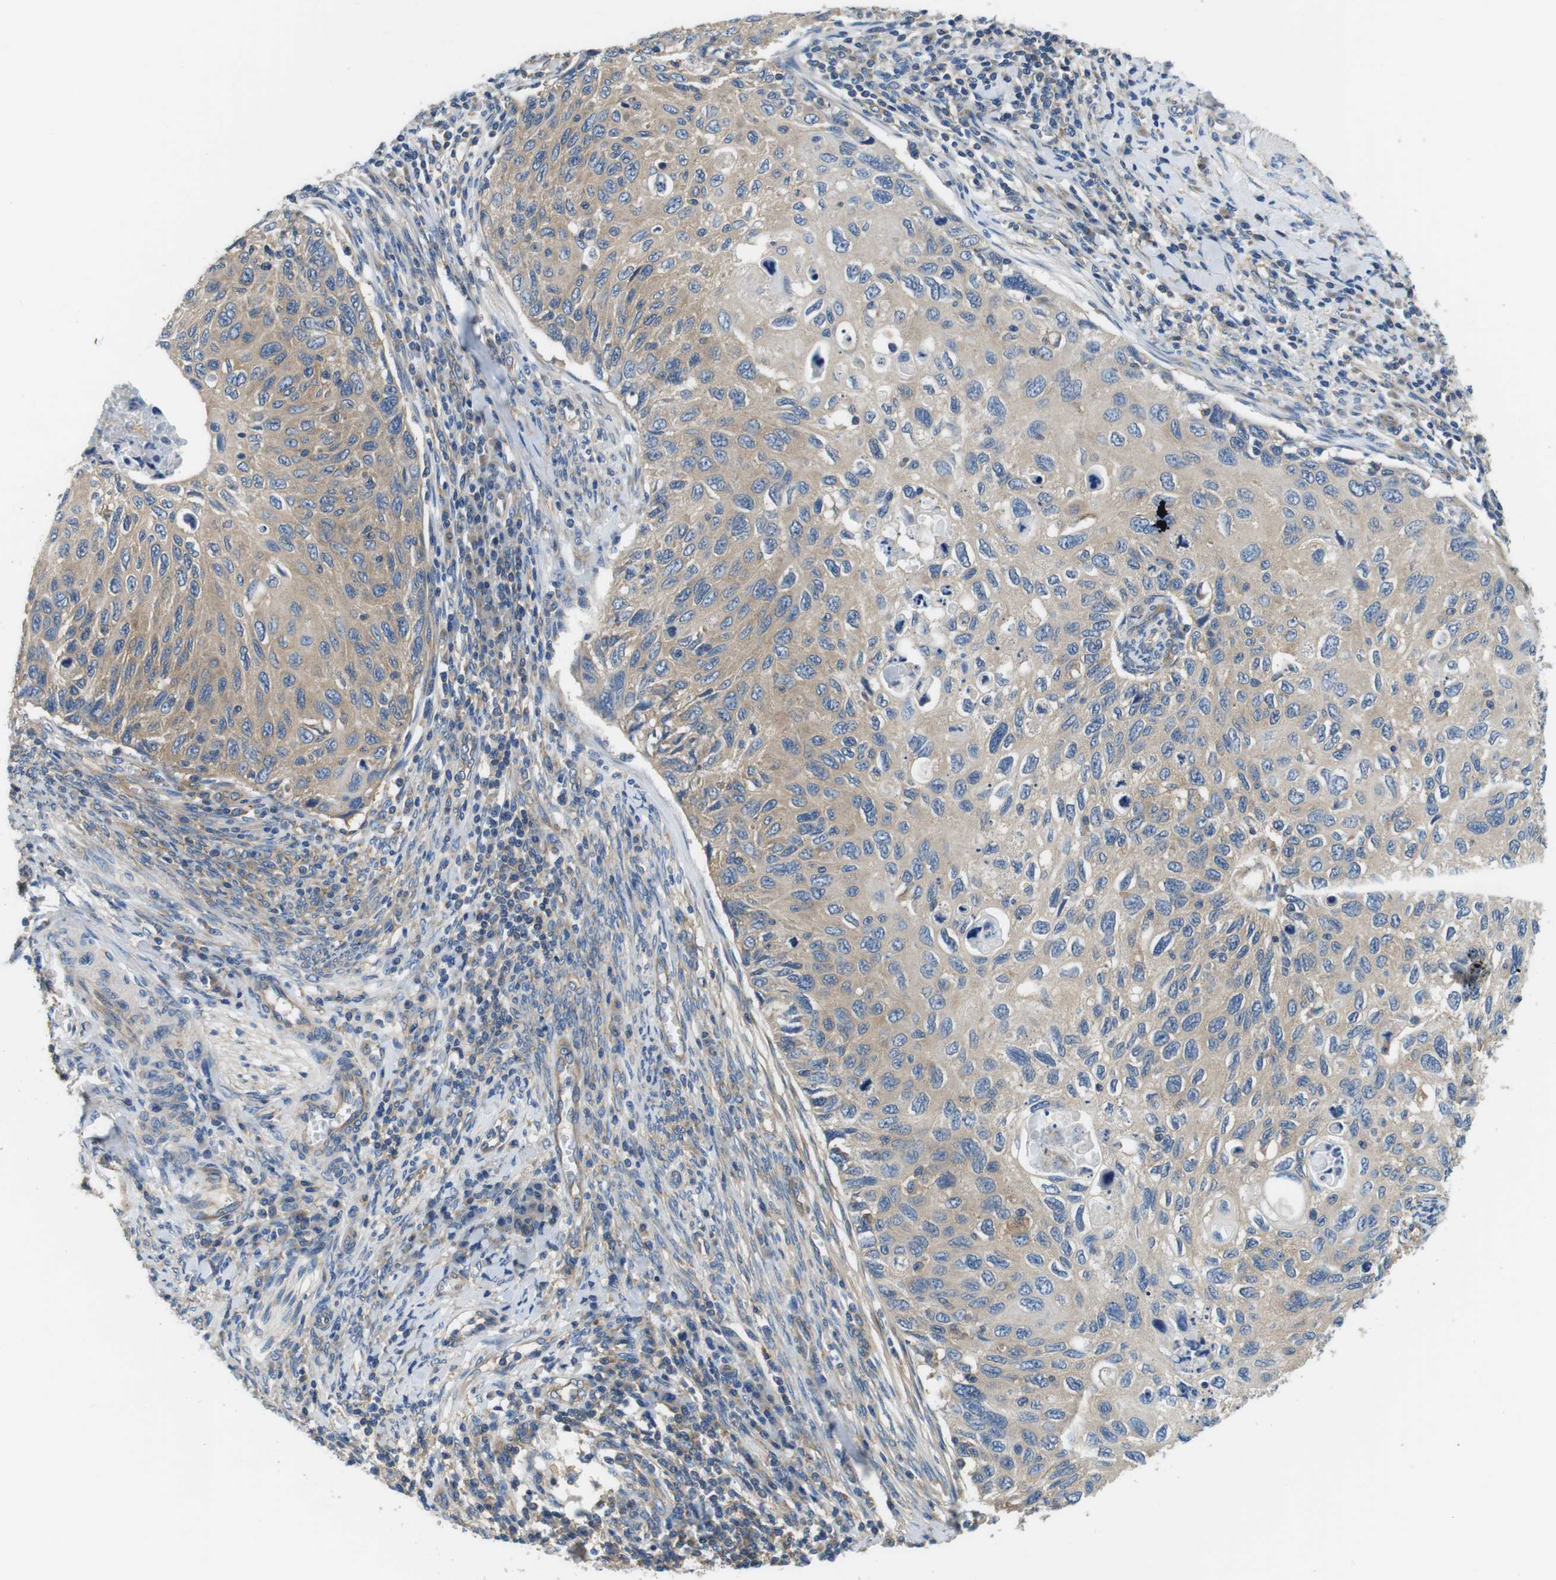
{"staining": {"intensity": "weak", "quantity": ">75%", "location": "cytoplasmic/membranous"}, "tissue": "cervical cancer", "cell_type": "Tumor cells", "image_type": "cancer", "snomed": [{"axis": "morphology", "description": "Squamous cell carcinoma, NOS"}, {"axis": "topography", "description": "Cervix"}], "caption": "Immunohistochemistry (IHC) (DAB) staining of human squamous cell carcinoma (cervical) demonstrates weak cytoplasmic/membranous protein positivity in about >75% of tumor cells. (DAB = brown stain, brightfield microscopy at high magnification).", "gene": "DENND4C", "patient": {"sex": "female", "age": 70}}